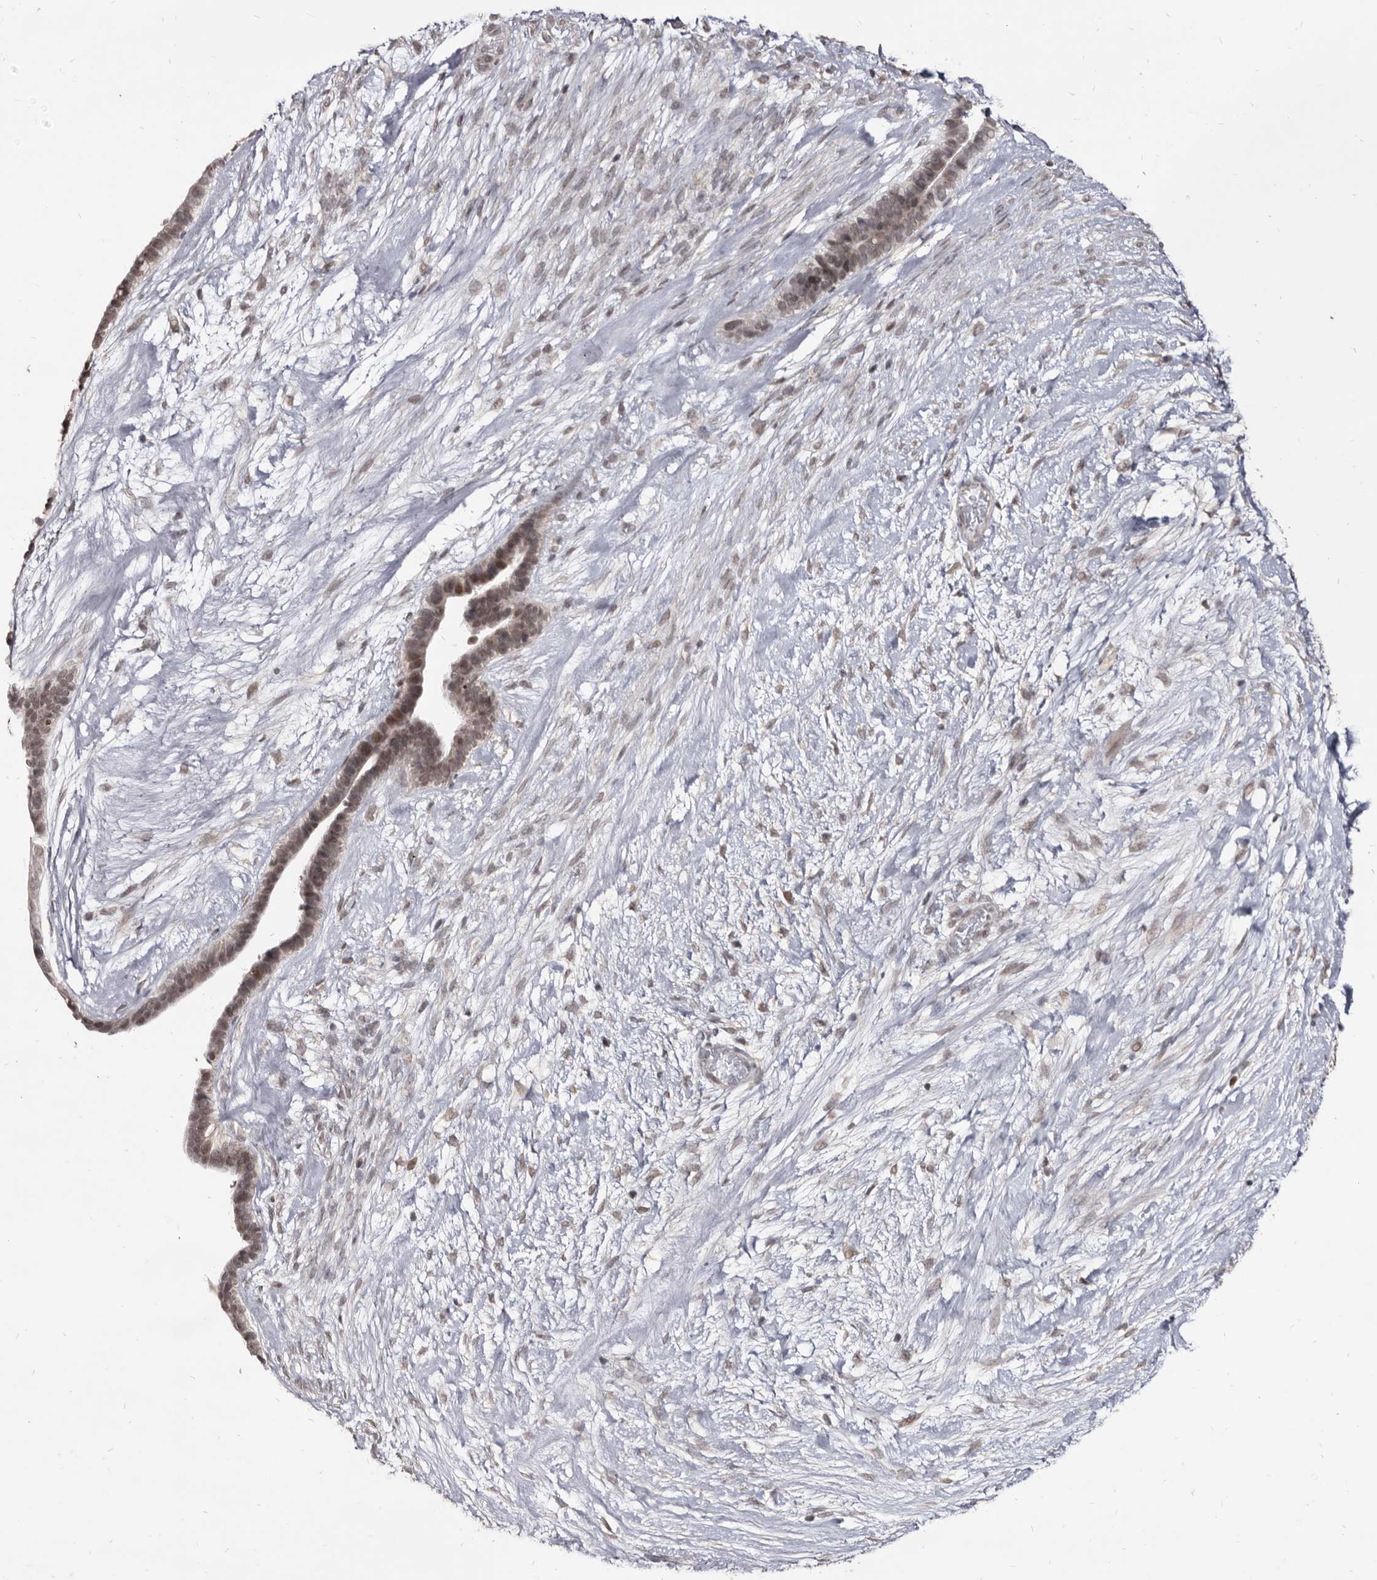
{"staining": {"intensity": "moderate", "quantity": ">75%", "location": "cytoplasmic/membranous"}, "tissue": "ovarian cancer", "cell_type": "Tumor cells", "image_type": "cancer", "snomed": [{"axis": "morphology", "description": "Cystadenocarcinoma, serous, NOS"}, {"axis": "topography", "description": "Ovary"}], "caption": "Serous cystadenocarcinoma (ovarian) stained for a protein (brown) shows moderate cytoplasmic/membranous positive positivity in about >75% of tumor cells.", "gene": "THUMPD1", "patient": {"sex": "female", "age": 56}}